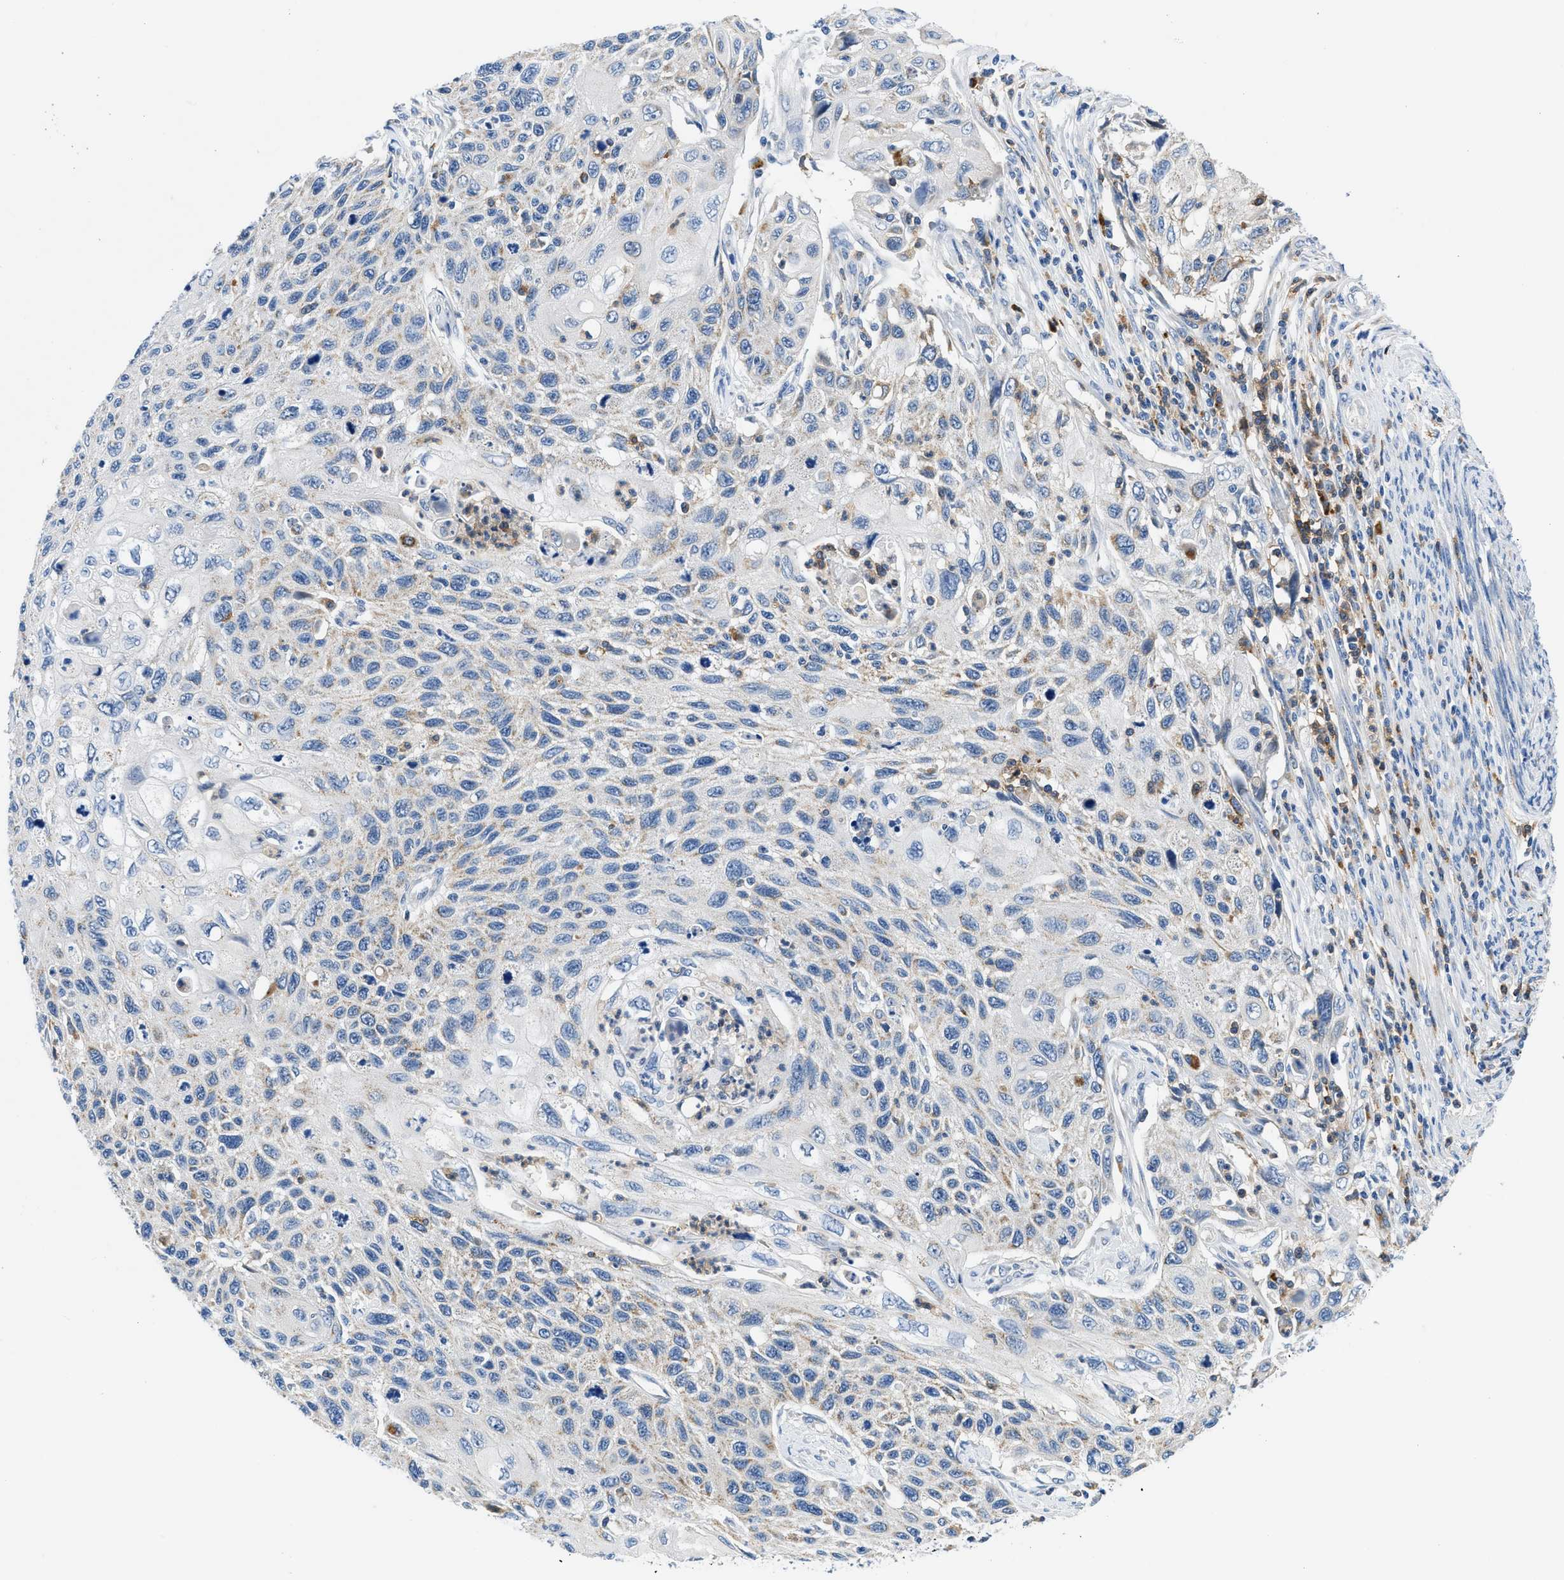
{"staining": {"intensity": "negative", "quantity": "none", "location": "none"}, "tissue": "cervical cancer", "cell_type": "Tumor cells", "image_type": "cancer", "snomed": [{"axis": "morphology", "description": "Squamous cell carcinoma, NOS"}, {"axis": "topography", "description": "Cervix"}], "caption": "This is an IHC micrograph of human cervical cancer. There is no staining in tumor cells.", "gene": "ADGRE3", "patient": {"sex": "female", "age": 70}}